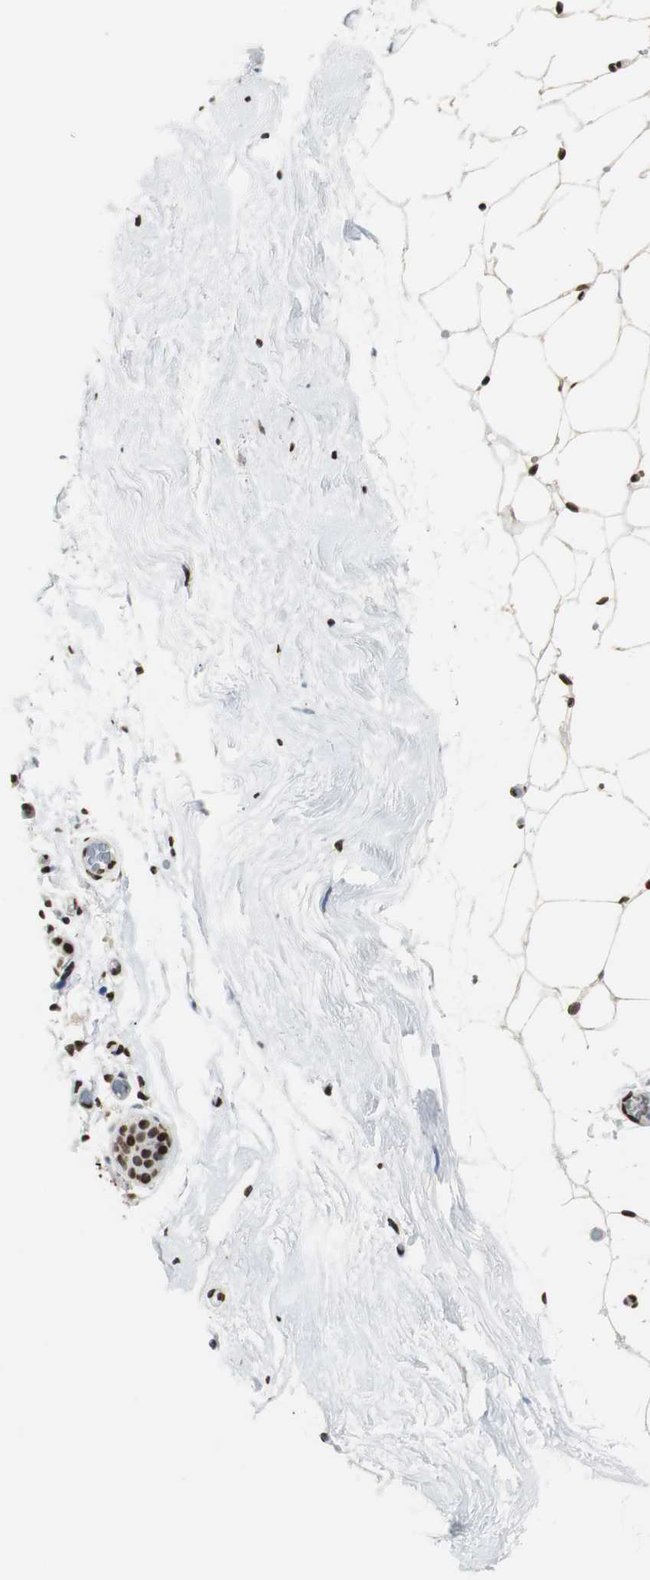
{"staining": {"intensity": "strong", "quantity": ">75%", "location": "cytoplasmic/membranous,nuclear"}, "tissue": "breast", "cell_type": "Adipocytes", "image_type": "normal", "snomed": [{"axis": "morphology", "description": "Normal tissue, NOS"}, {"axis": "topography", "description": "Breast"}], "caption": "Protein staining of normal breast shows strong cytoplasmic/membranous,nuclear positivity in about >75% of adipocytes. (IHC, brightfield microscopy, high magnification).", "gene": "PAXIP1", "patient": {"sex": "female", "age": 75}}